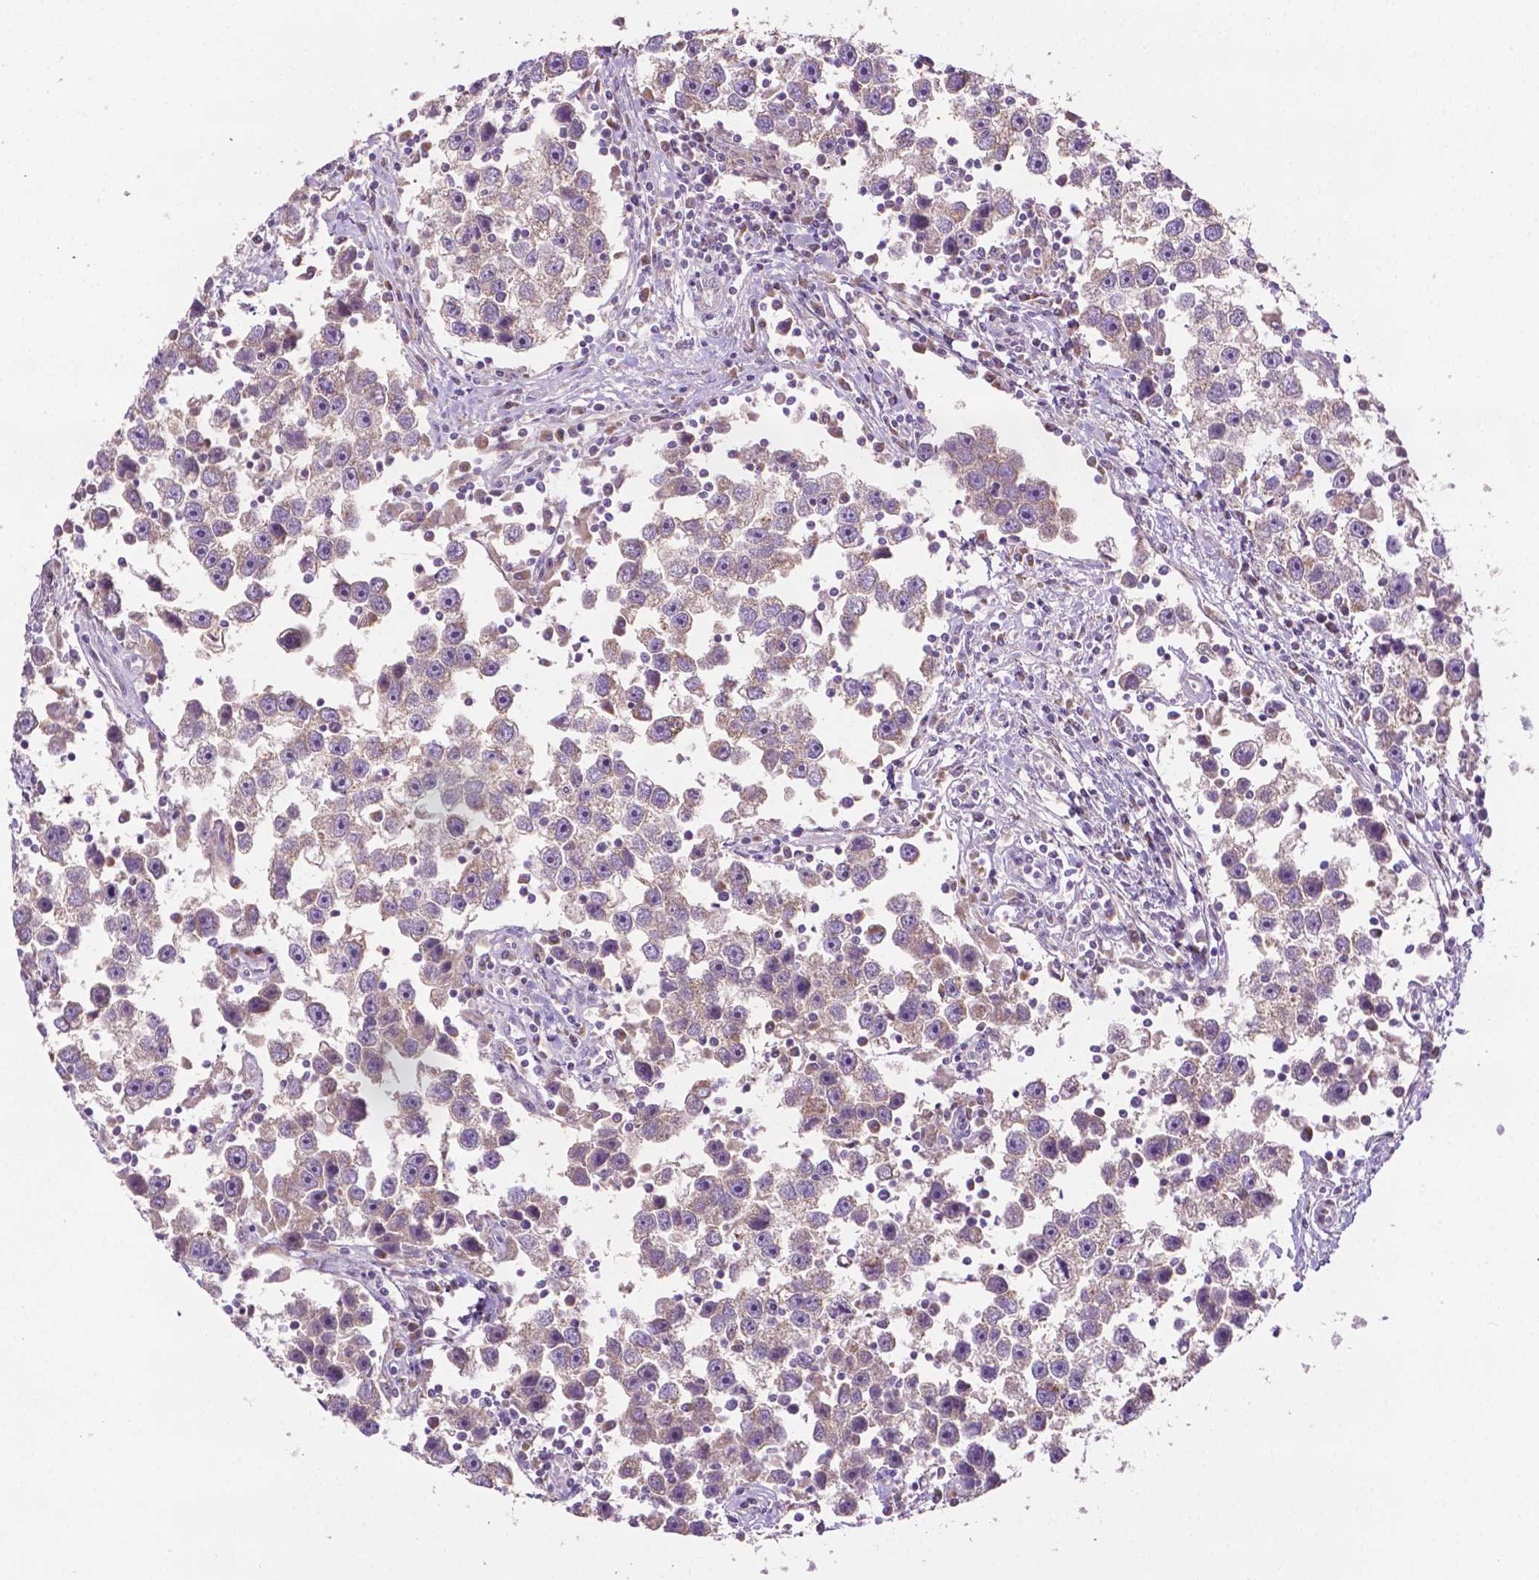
{"staining": {"intensity": "moderate", "quantity": "25%-75%", "location": "cytoplasmic/membranous"}, "tissue": "testis cancer", "cell_type": "Tumor cells", "image_type": "cancer", "snomed": [{"axis": "morphology", "description": "Seminoma, NOS"}, {"axis": "topography", "description": "Testis"}], "caption": "Tumor cells exhibit medium levels of moderate cytoplasmic/membranous expression in approximately 25%-75% of cells in testis cancer.", "gene": "ILVBL", "patient": {"sex": "male", "age": 30}}